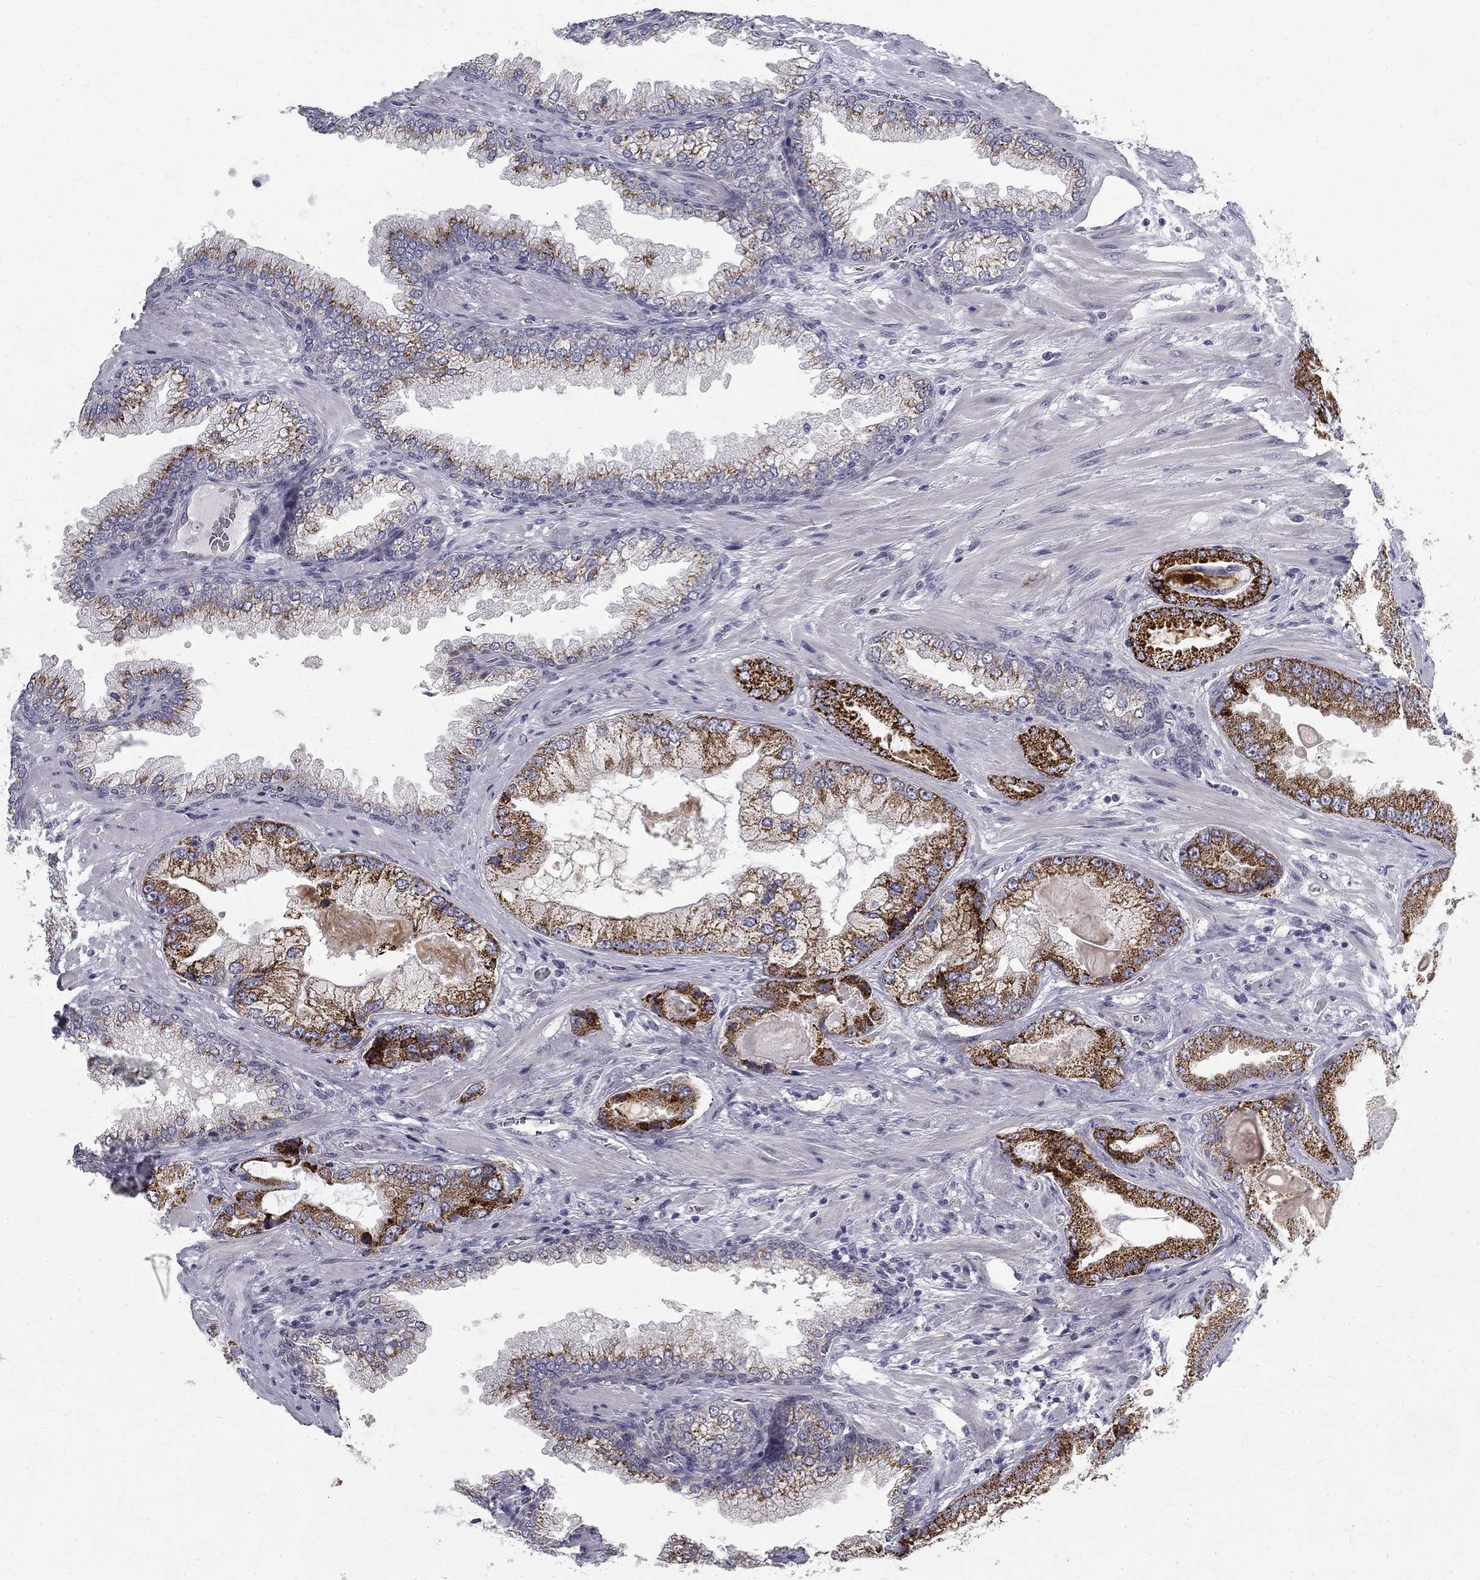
{"staining": {"intensity": "strong", "quantity": "<25%", "location": "cytoplasmic/membranous"}, "tissue": "prostate cancer", "cell_type": "Tumor cells", "image_type": "cancer", "snomed": [{"axis": "morphology", "description": "Adenocarcinoma, Low grade"}, {"axis": "topography", "description": "Prostate"}], "caption": "Protein expression analysis of human low-grade adenocarcinoma (prostate) reveals strong cytoplasmic/membranous expression in about <25% of tumor cells. The staining was performed using DAB, with brown indicating positive protein expression. Nuclei are stained blue with hematoxylin.", "gene": "CLIC6", "patient": {"sex": "male", "age": 57}}